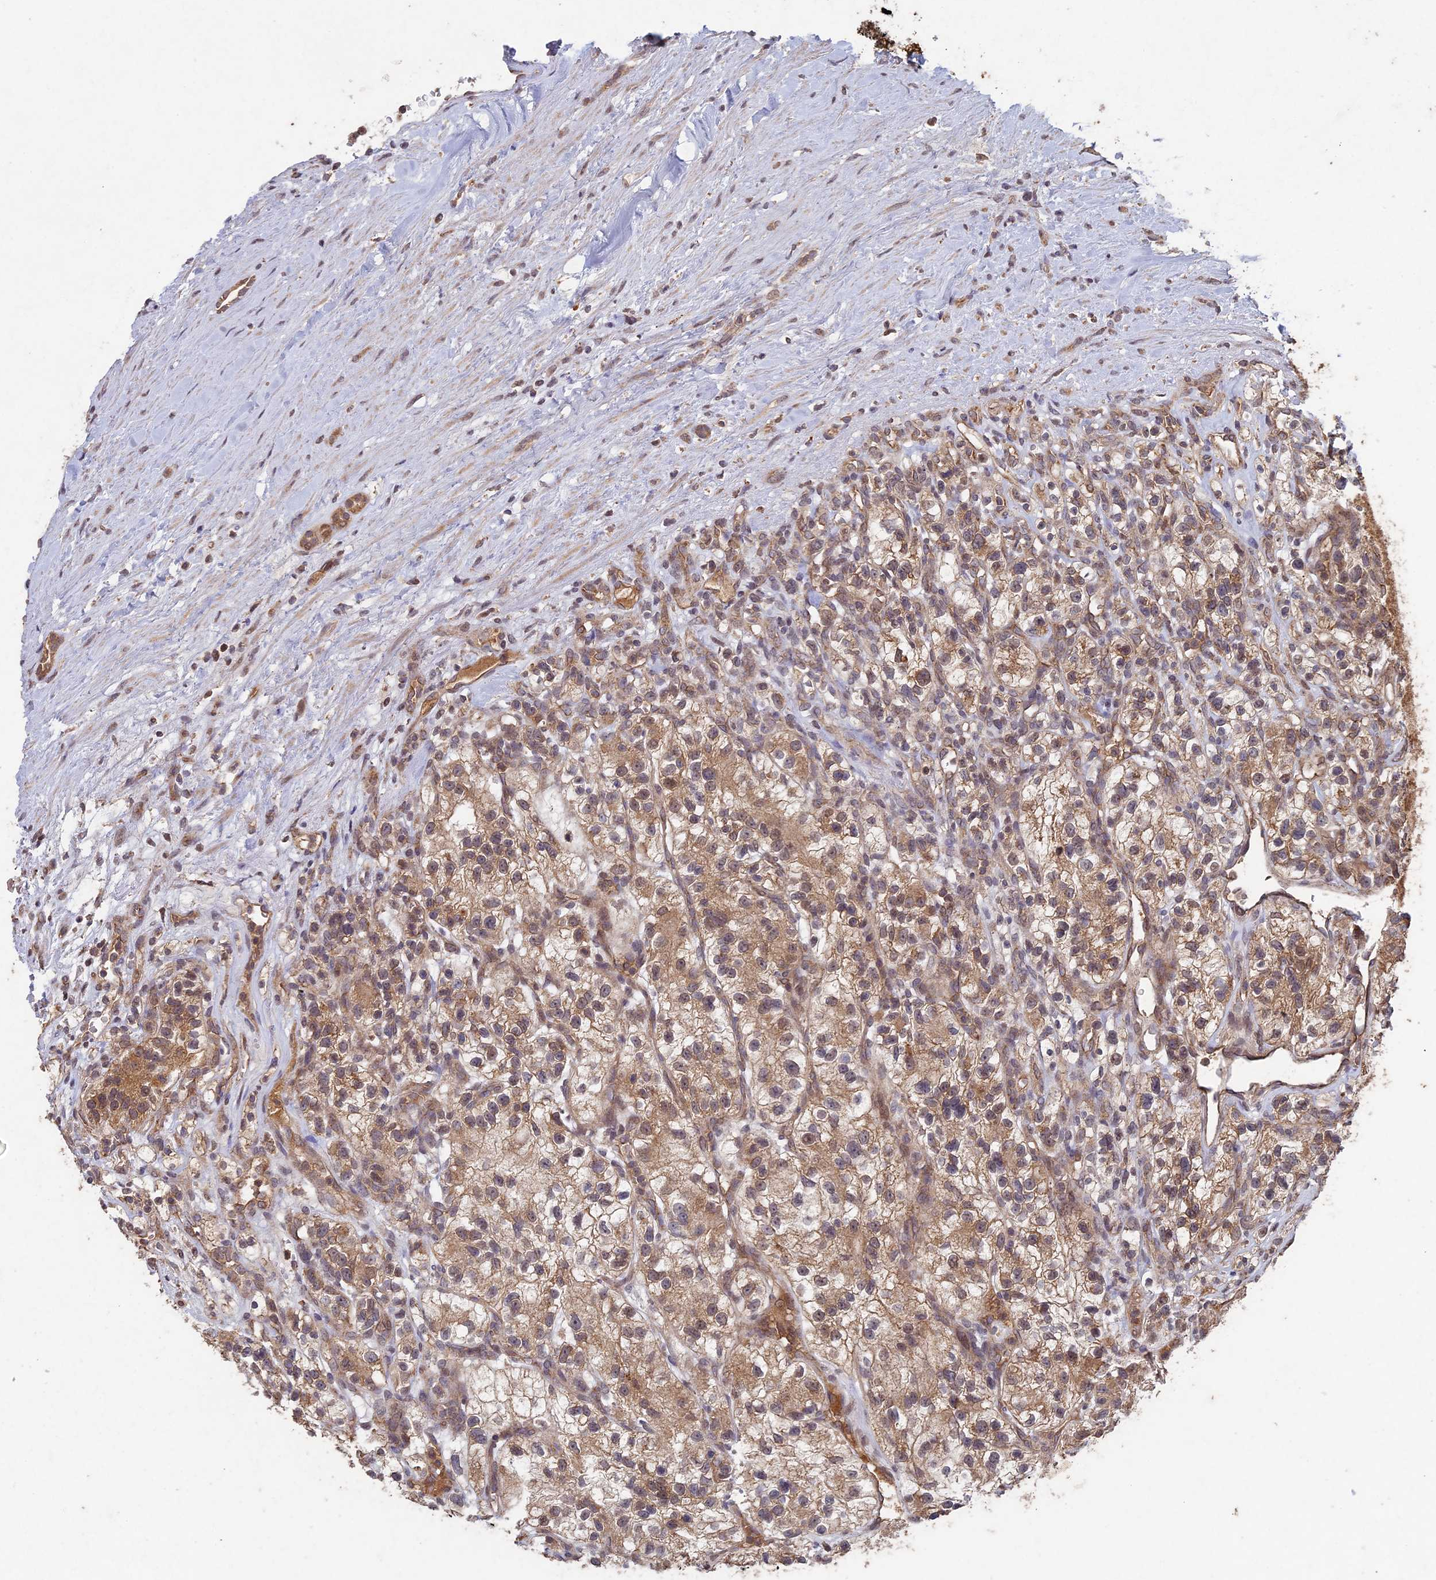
{"staining": {"intensity": "moderate", "quantity": ">75%", "location": "cytoplasmic/membranous"}, "tissue": "renal cancer", "cell_type": "Tumor cells", "image_type": "cancer", "snomed": [{"axis": "morphology", "description": "Adenocarcinoma, NOS"}, {"axis": "topography", "description": "Kidney"}], "caption": "Adenocarcinoma (renal) stained with immunohistochemistry demonstrates moderate cytoplasmic/membranous staining in approximately >75% of tumor cells.", "gene": "RCCD1", "patient": {"sex": "female", "age": 57}}